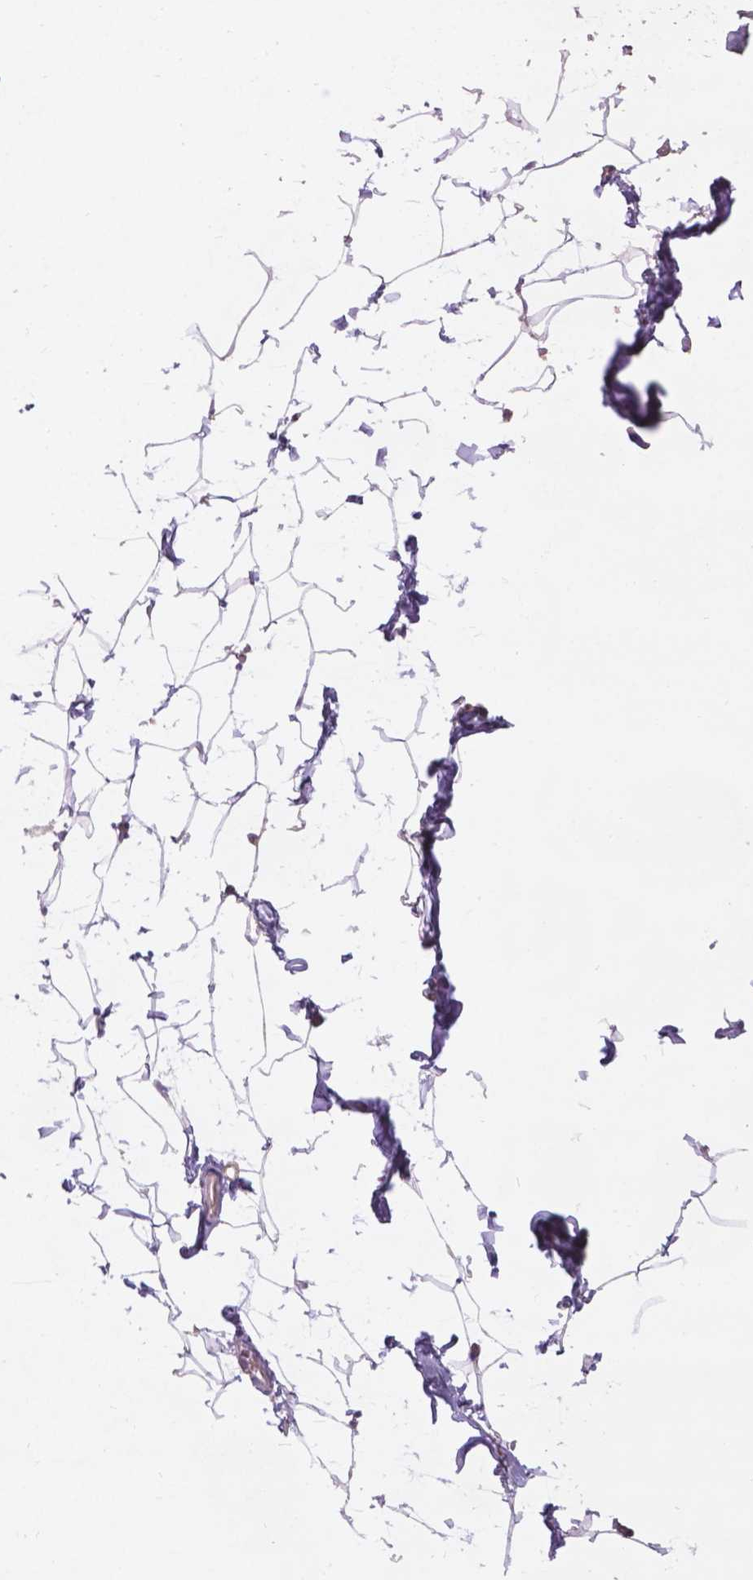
{"staining": {"intensity": "negative", "quantity": "none", "location": "none"}, "tissue": "breast", "cell_type": "Adipocytes", "image_type": "normal", "snomed": [{"axis": "morphology", "description": "Normal tissue, NOS"}, {"axis": "topography", "description": "Breast"}], "caption": "Immunohistochemistry (IHC) histopathology image of unremarkable breast stained for a protein (brown), which shows no expression in adipocytes. Nuclei are stained in blue.", "gene": "GXYLT2", "patient": {"sex": "female", "age": 32}}